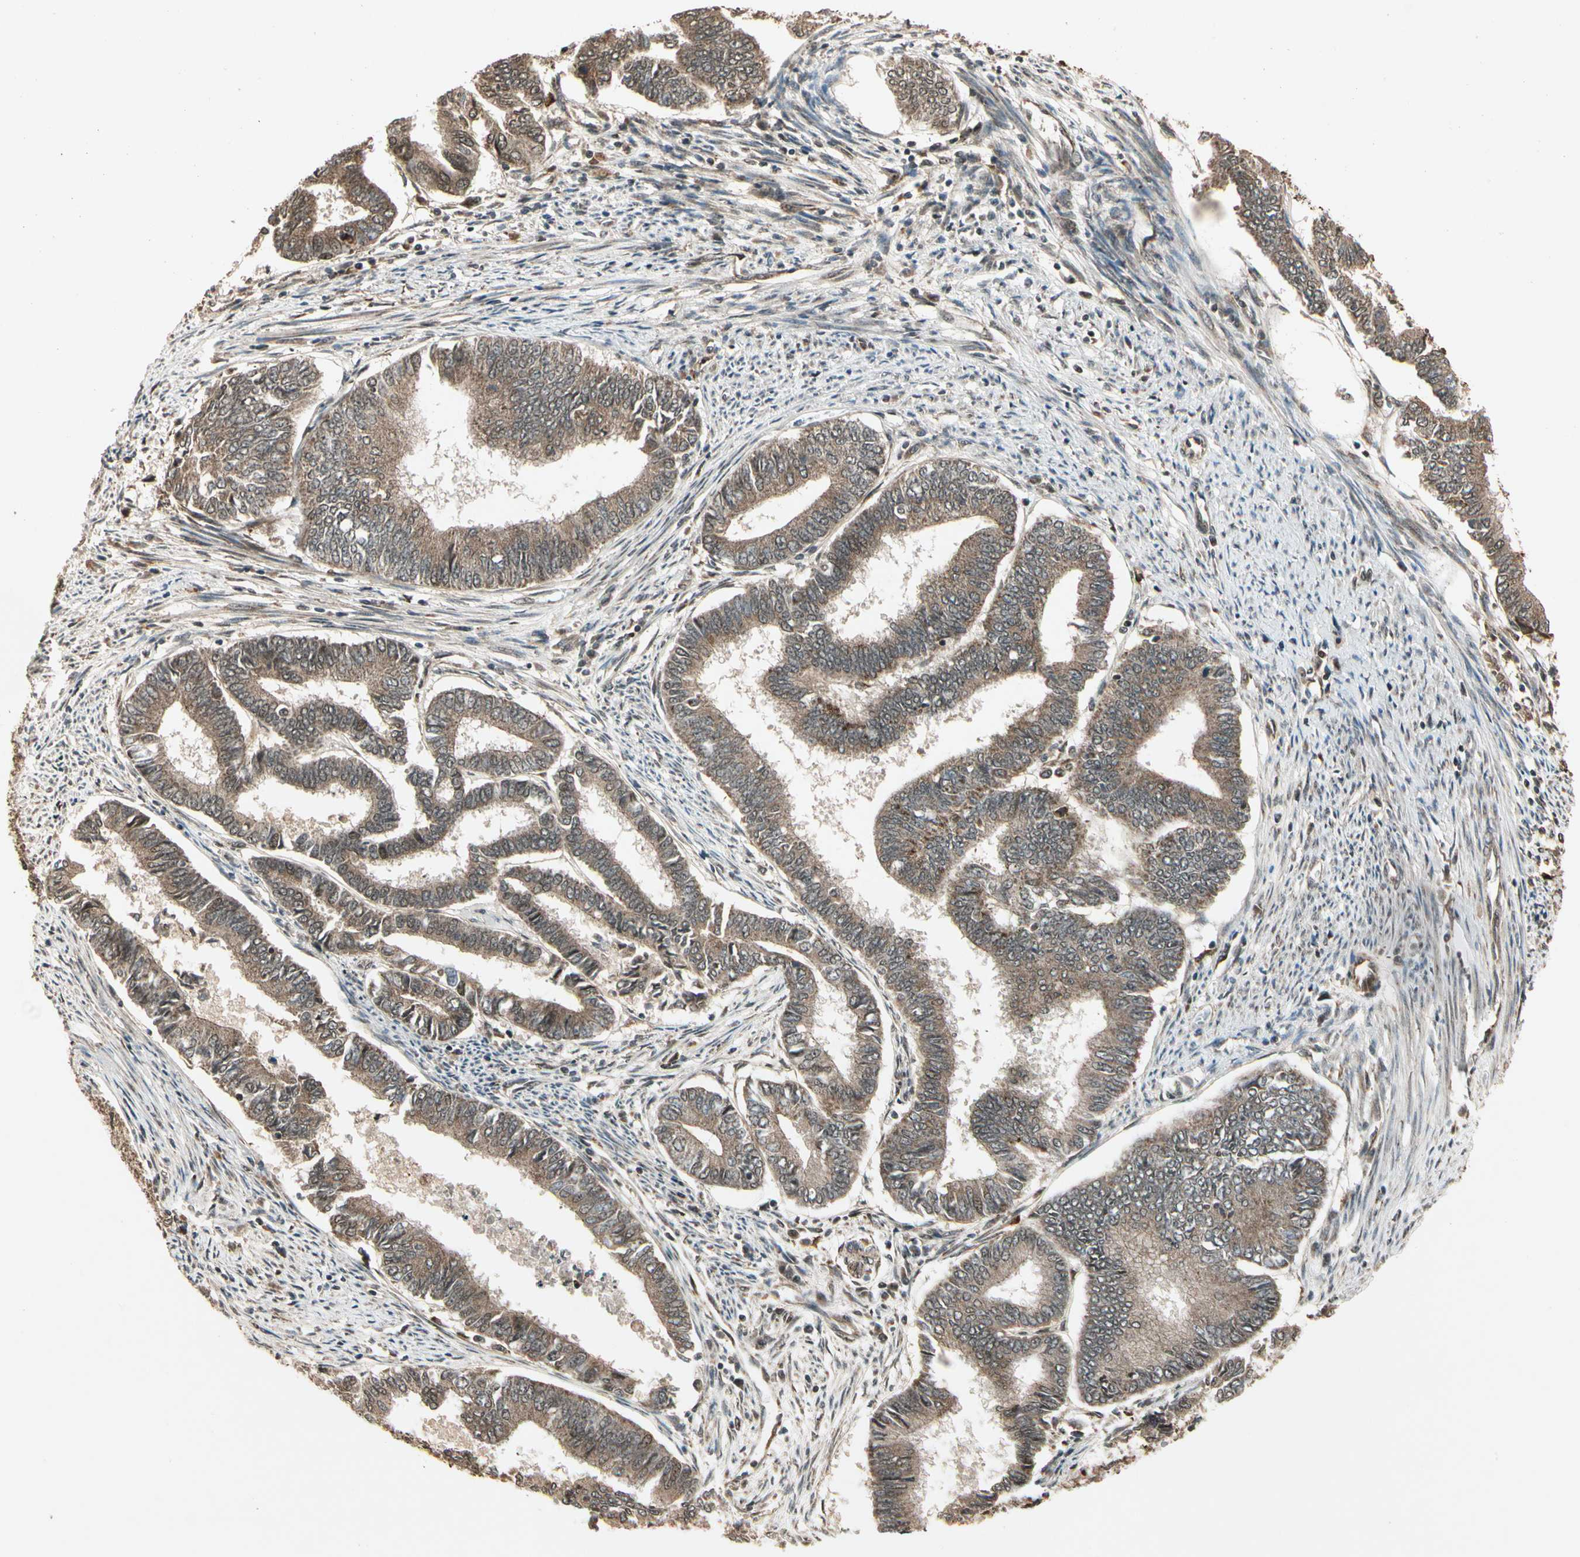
{"staining": {"intensity": "moderate", "quantity": ">75%", "location": "cytoplasmic/membranous"}, "tissue": "endometrial cancer", "cell_type": "Tumor cells", "image_type": "cancer", "snomed": [{"axis": "morphology", "description": "Adenocarcinoma, NOS"}, {"axis": "topography", "description": "Endometrium"}], "caption": "Endometrial cancer (adenocarcinoma) was stained to show a protein in brown. There is medium levels of moderate cytoplasmic/membranous positivity in about >75% of tumor cells. (DAB = brown stain, brightfield microscopy at high magnification).", "gene": "GLUL", "patient": {"sex": "female", "age": 86}}